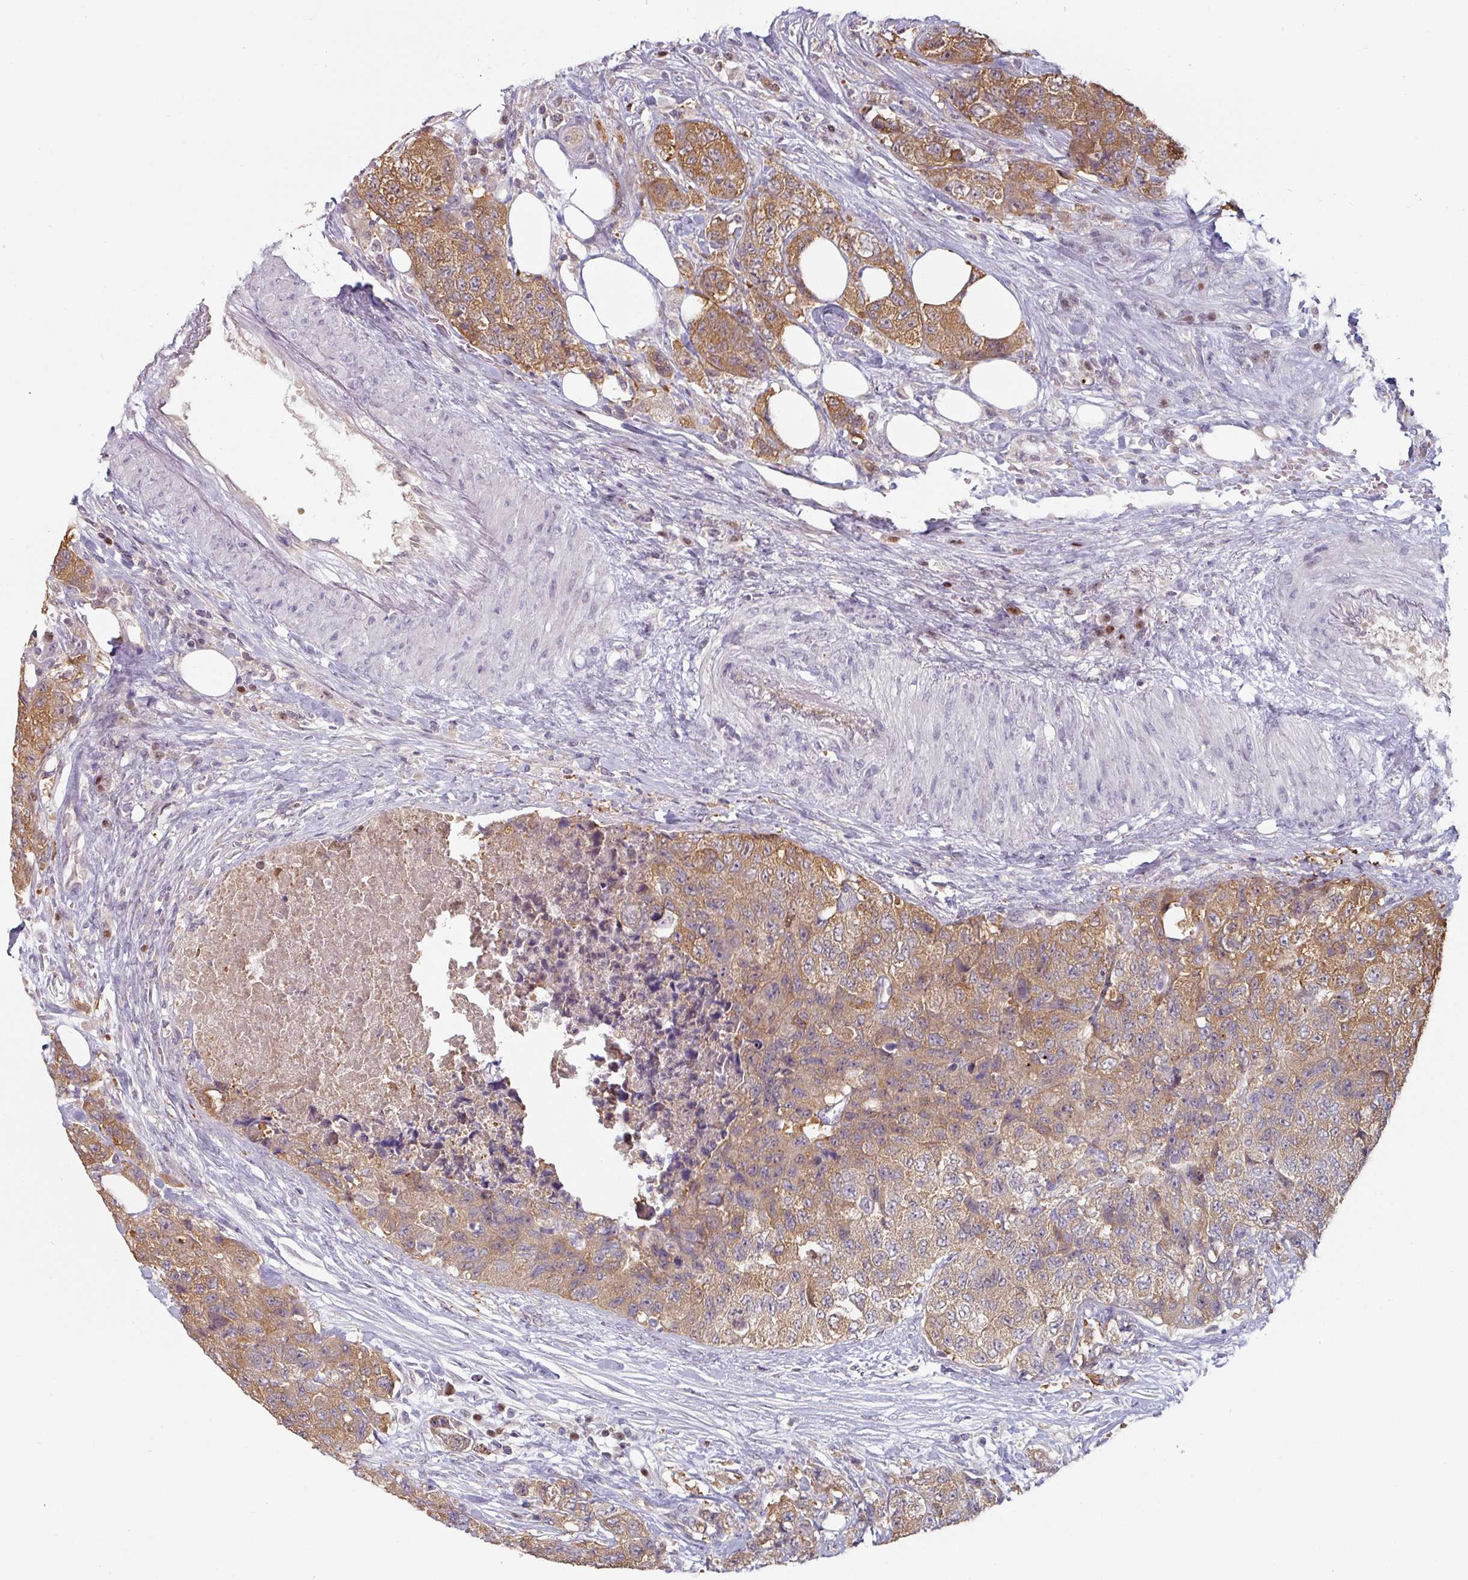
{"staining": {"intensity": "moderate", "quantity": ">75%", "location": "cytoplasmic/membranous"}, "tissue": "urothelial cancer", "cell_type": "Tumor cells", "image_type": "cancer", "snomed": [{"axis": "morphology", "description": "Urothelial carcinoma, High grade"}, {"axis": "topography", "description": "Urinary bladder"}], "caption": "IHC of urothelial cancer reveals medium levels of moderate cytoplasmic/membranous positivity in about >75% of tumor cells. (DAB IHC with brightfield microscopy, high magnification).", "gene": "ZBTB6", "patient": {"sex": "female", "age": 78}}